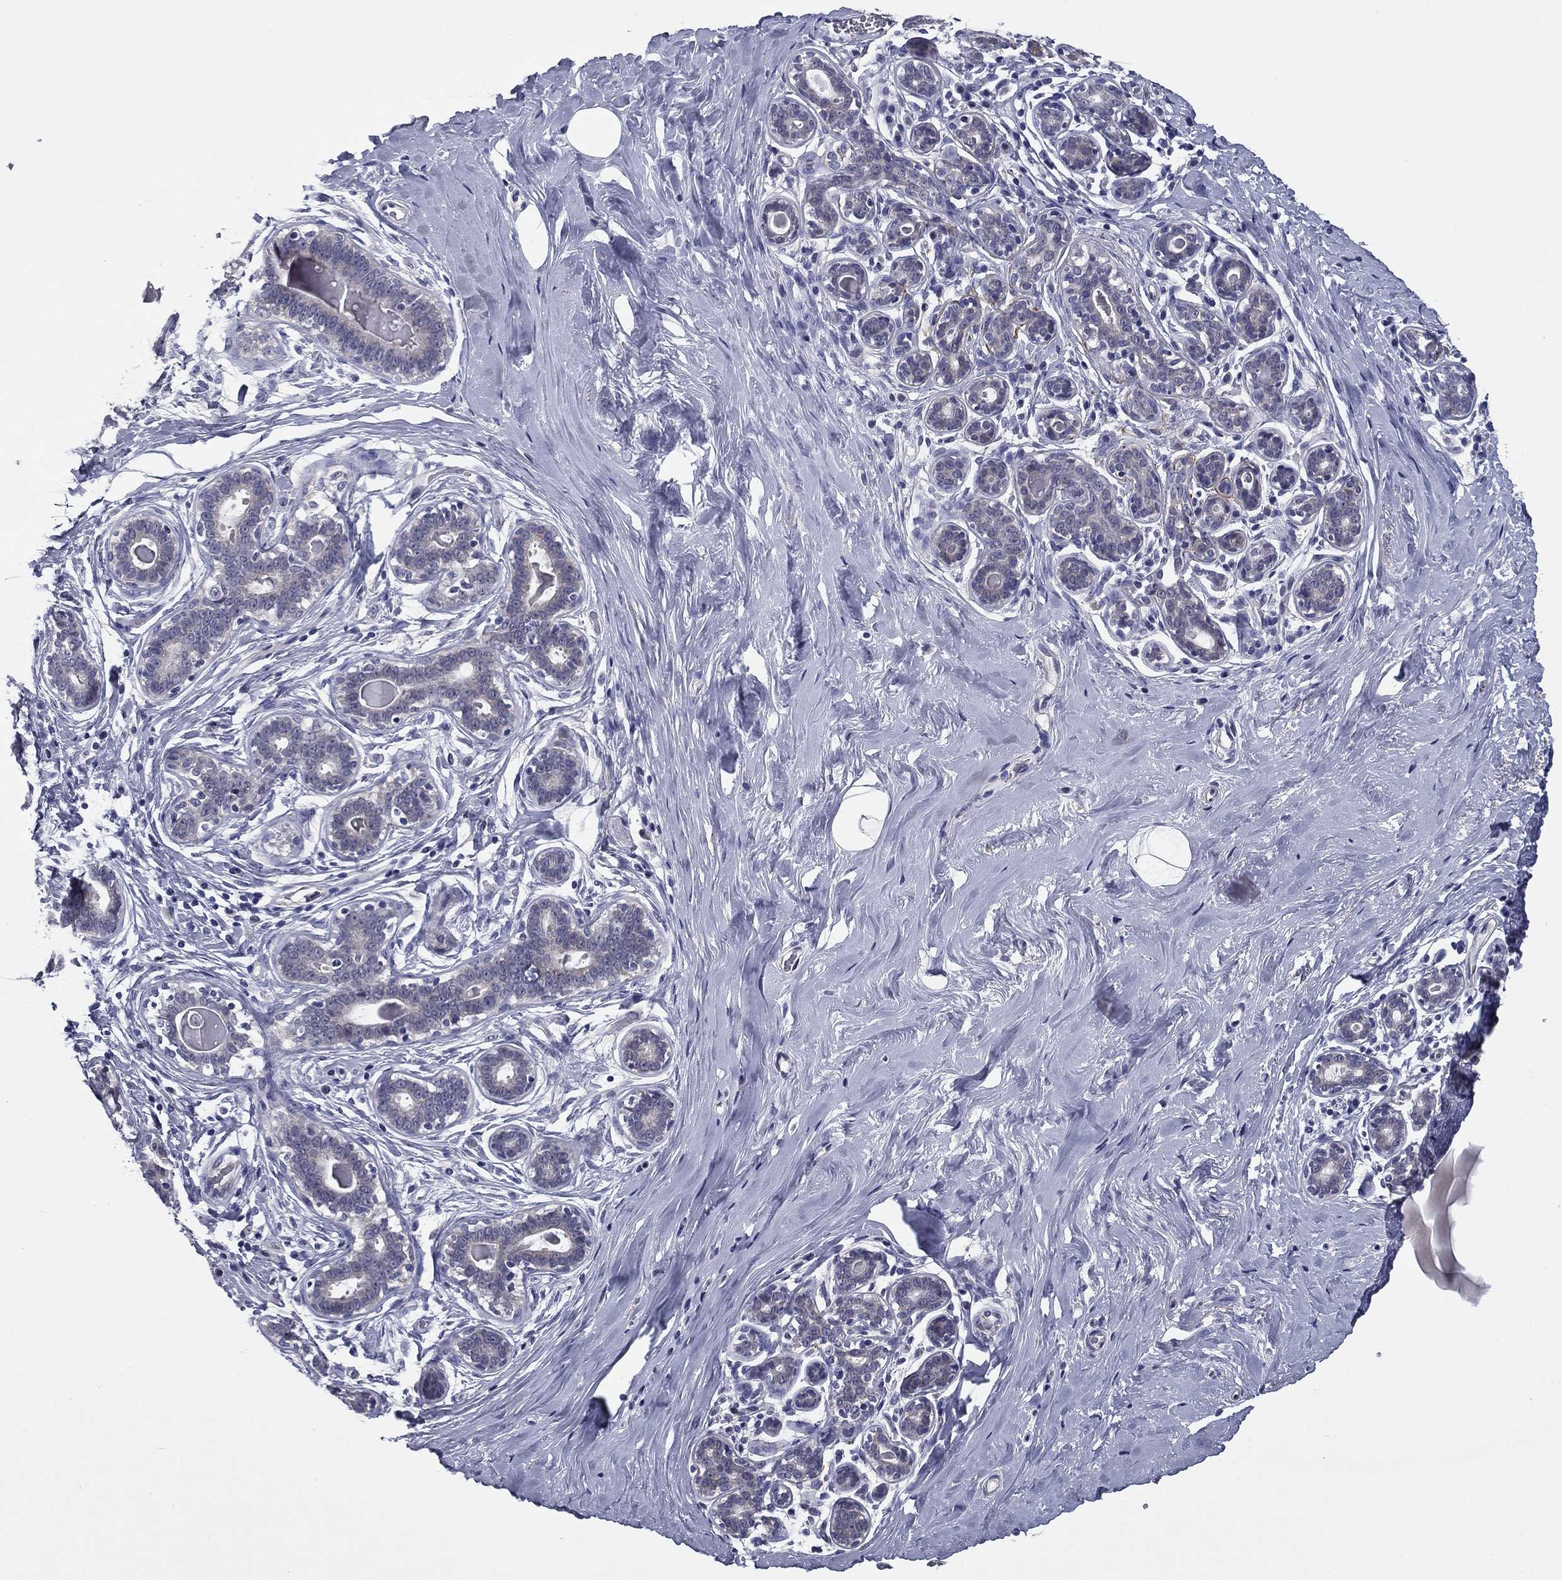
{"staining": {"intensity": "negative", "quantity": "none", "location": "none"}, "tissue": "breast", "cell_type": "Adipocytes", "image_type": "normal", "snomed": [{"axis": "morphology", "description": "Normal tissue, NOS"}, {"axis": "topography", "description": "Skin"}, {"axis": "topography", "description": "Breast"}], "caption": "Human breast stained for a protein using IHC demonstrates no expression in adipocytes.", "gene": "REXO5", "patient": {"sex": "female", "age": 43}}